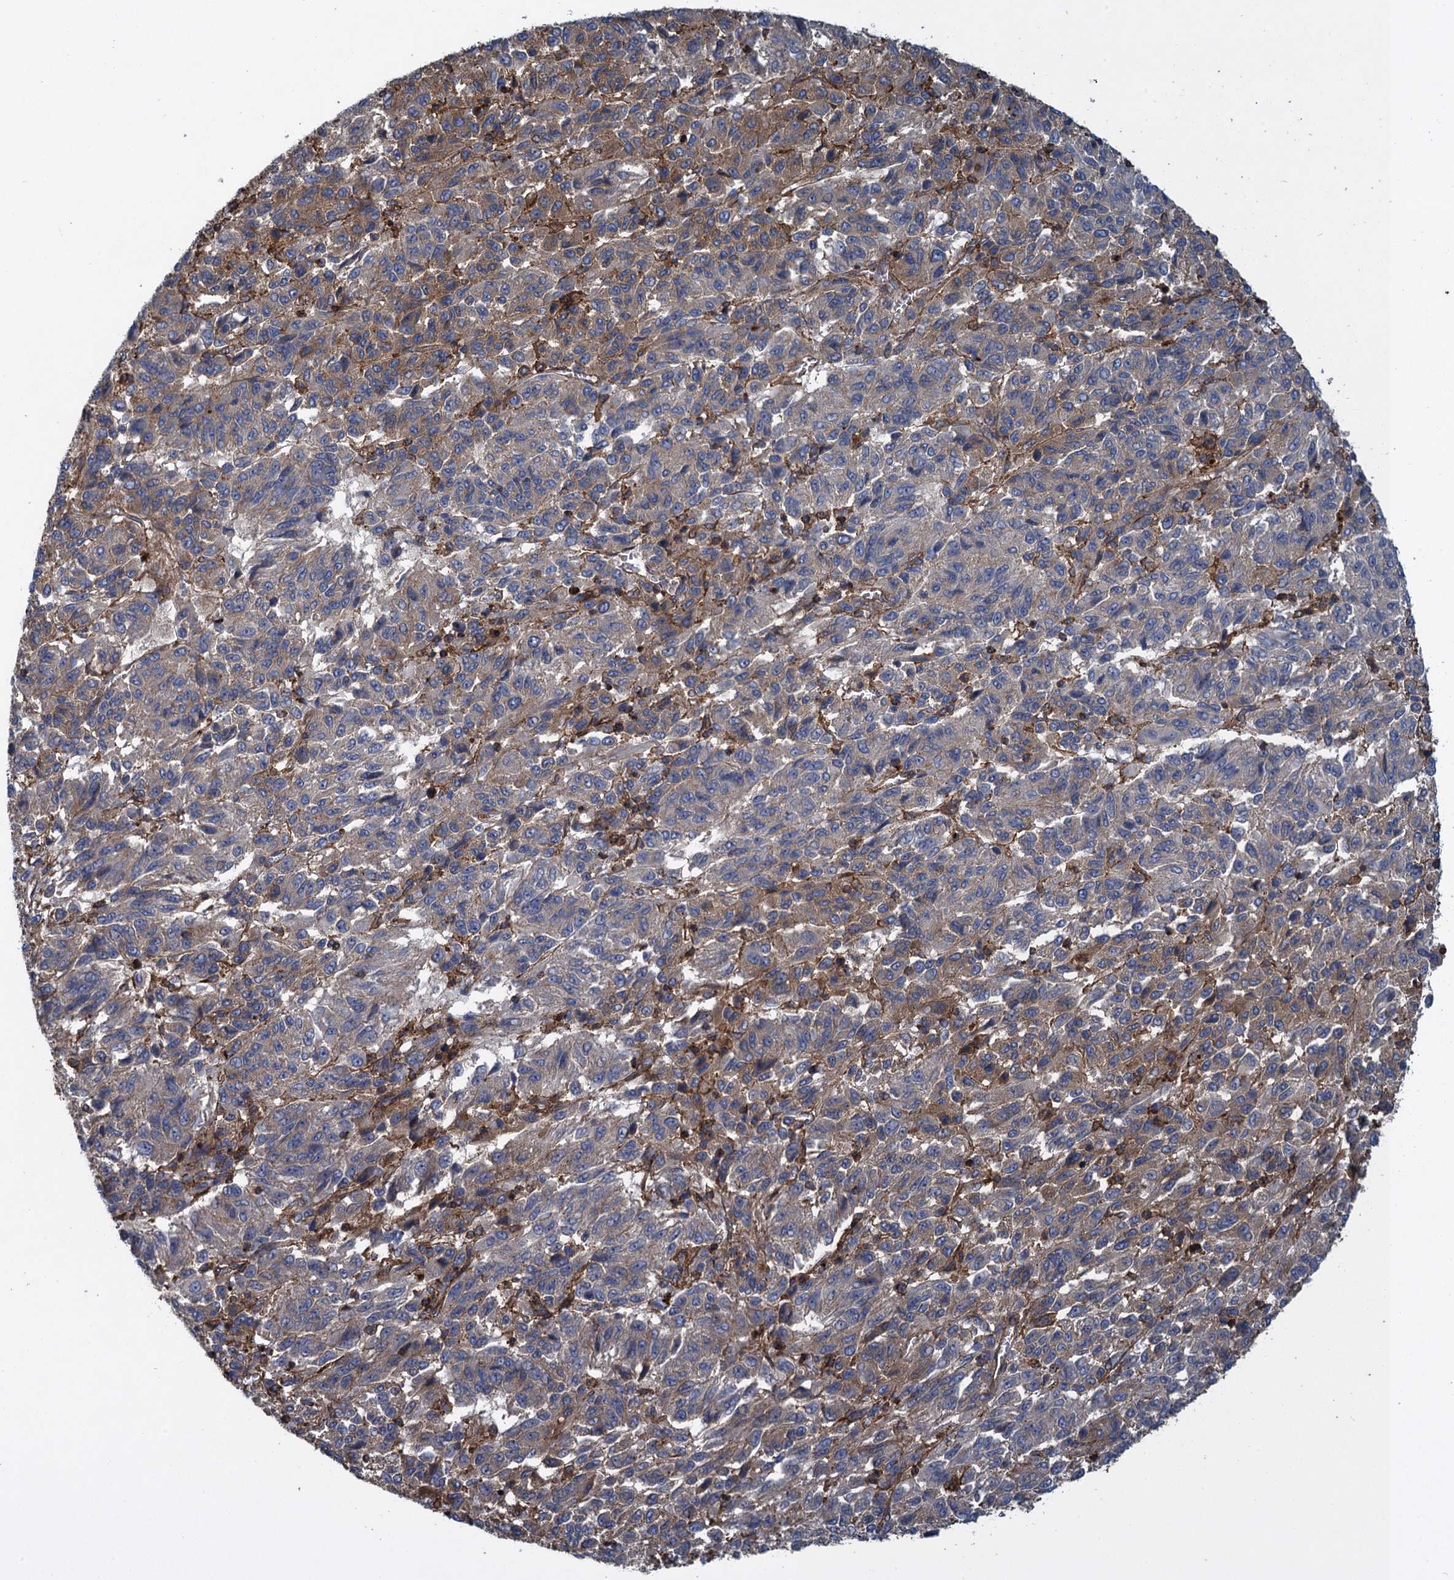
{"staining": {"intensity": "moderate", "quantity": "<25%", "location": "cytoplasmic/membranous"}, "tissue": "melanoma", "cell_type": "Tumor cells", "image_type": "cancer", "snomed": [{"axis": "morphology", "description": "Malignant melanoma, Metastatic site"}, {"axis": "topography", "description": "Lung"}], "caption": "Immunohistochemistry (IHC) micrograph of human melanoma stained for a protein (brown), which shows low levels of moderate cytoplasmic/membranous expression in about <25% of tumor cells.", "gene": "PROSER2", "patient": {"sex": "male", "age": 64}}